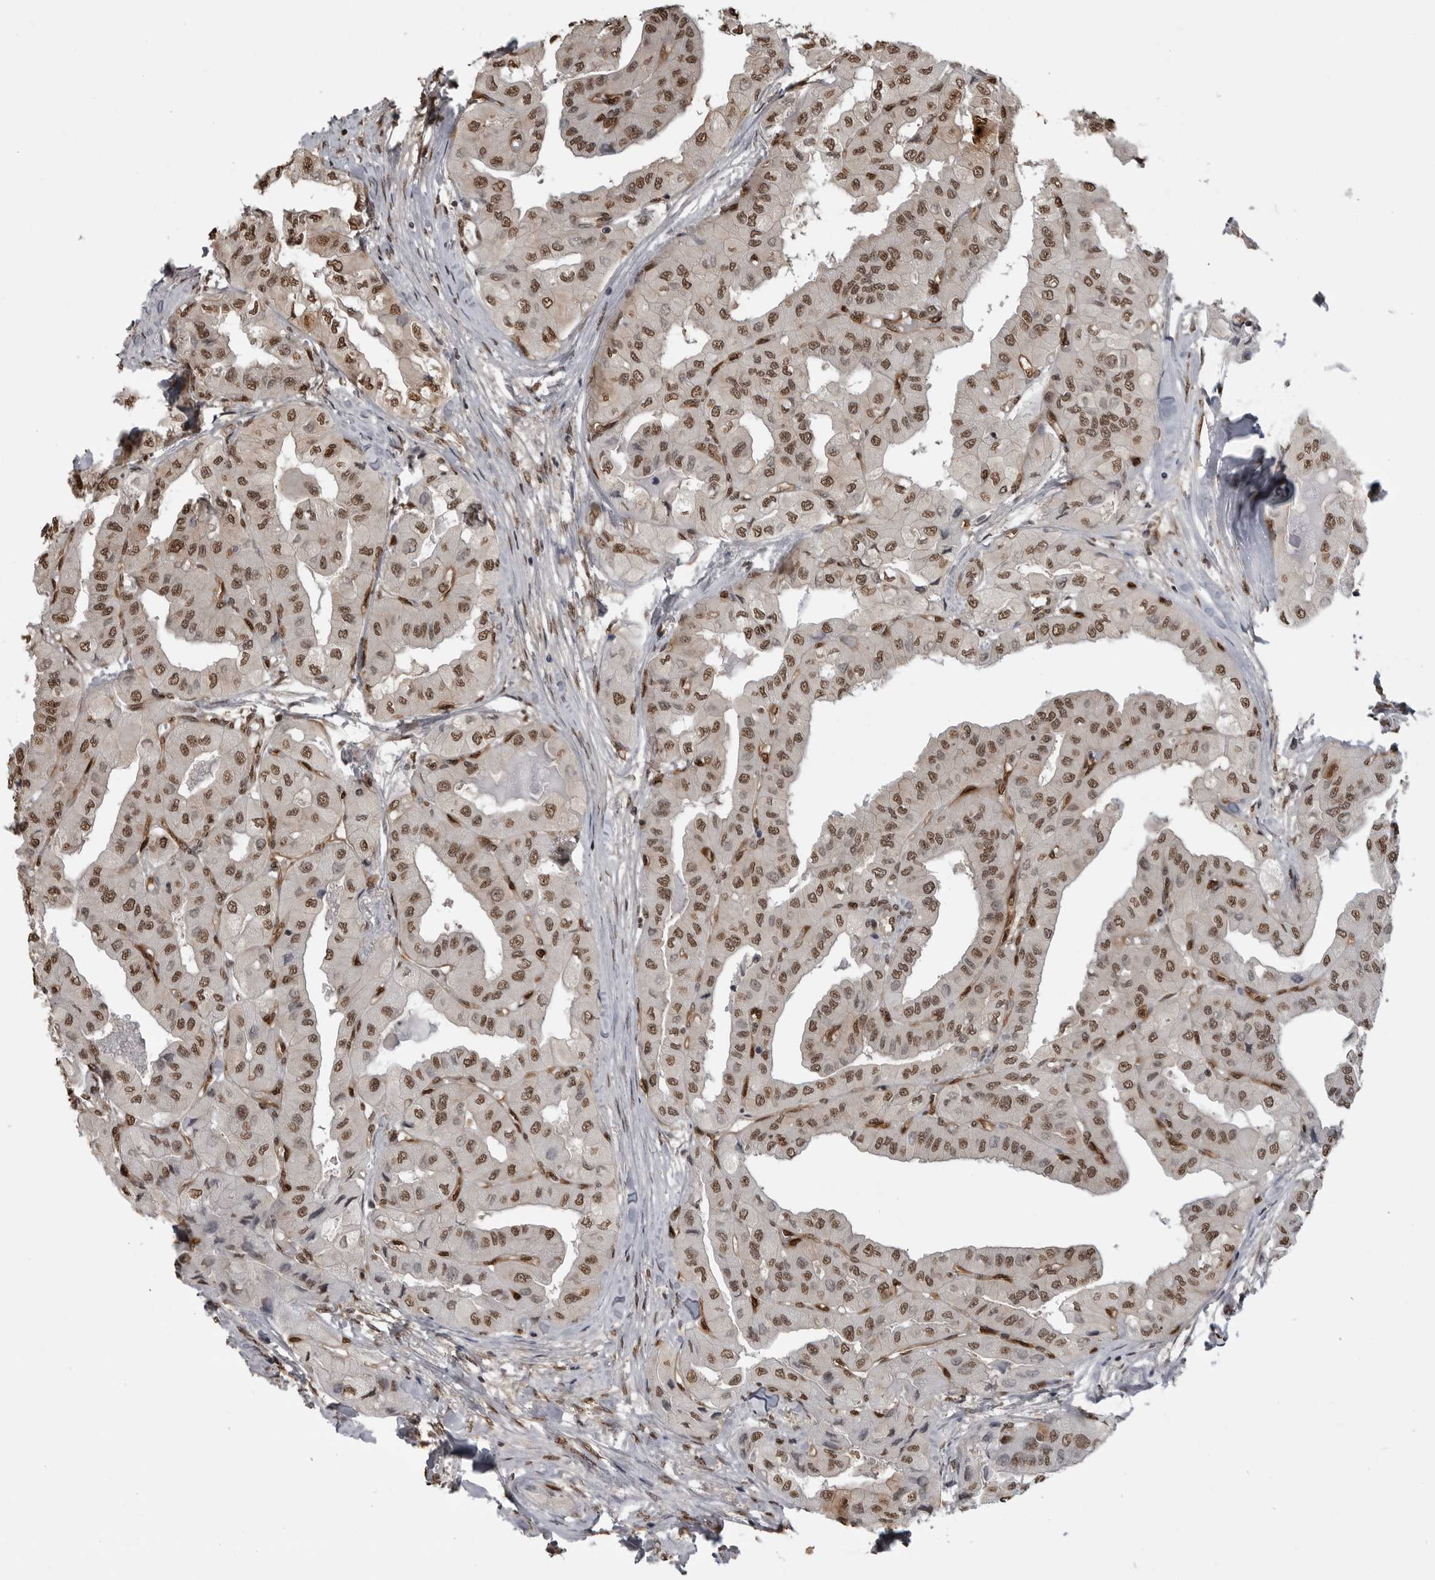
{"staining": {"intensity": "moderate", "quantity": ">75%", "location": "nuclear"}, "tissue": "thyroid cancer", "cell_type": "Tumor cells", "image_type": "cancer", "snomed": [{"axis": "morphology", "description": "Papillary adenocarcinoma, NOS"}, {"axis": "topography", "description": "Thyroid gland"}], "caption": "Thyroid cancer tissue reveals moderate nuclear expression in approximately >75% of tumor cells, visualized by immunohistochemistry.", "gene": "SMAD2", "patient": {"sex": "female", "age": 59}}